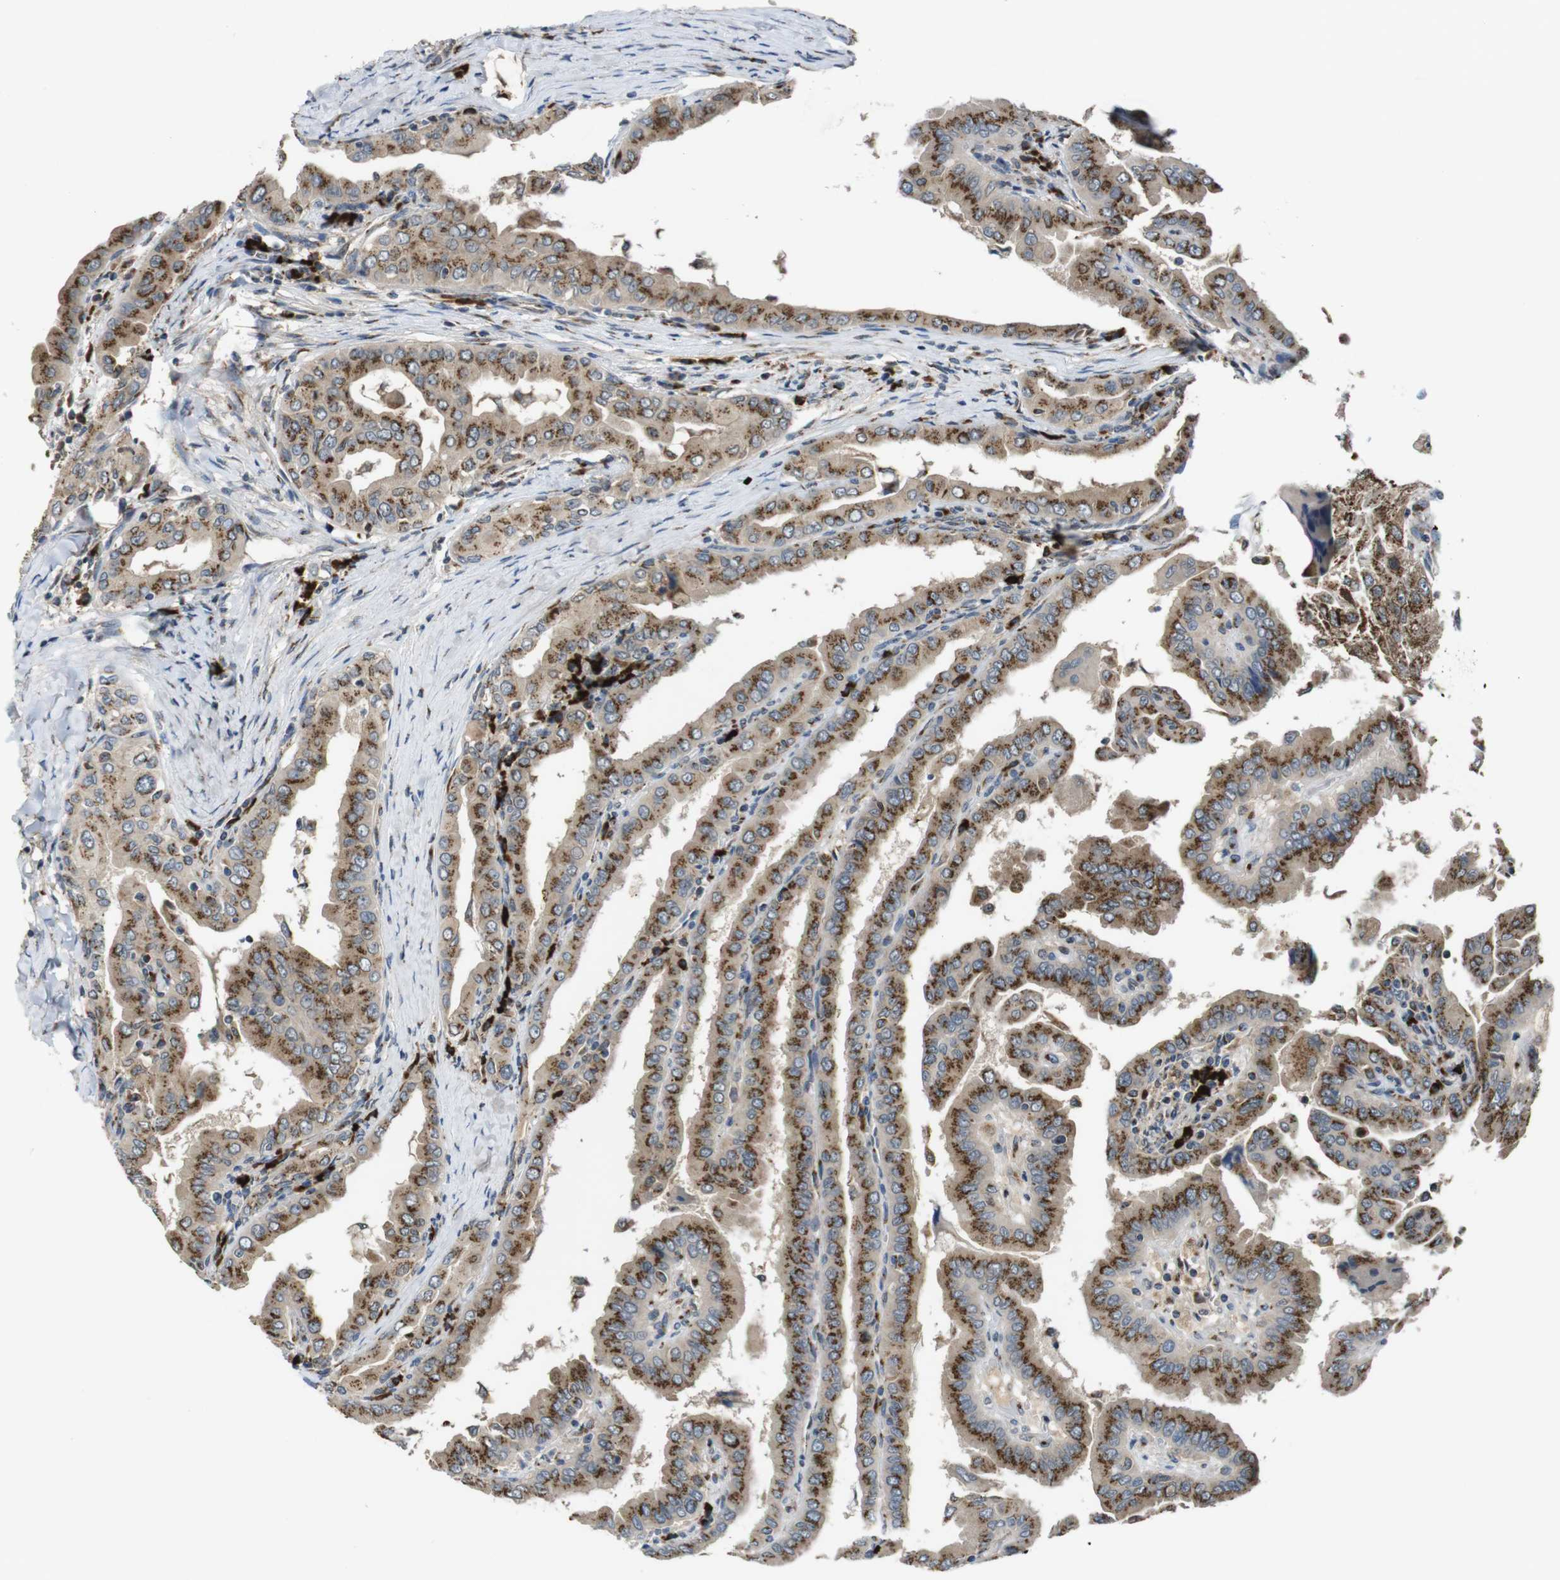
{"staining": {"intensity": "moderate", "quantity": ">75%", "location": "cytoplasmic/membranous"}, "tissue": "thyroid cancer", "cell_type": "Tumor cells", "image_type": "cancer", "snomed": [{"axis": "morphology", "description": "Papillary adenocarcinoma, NOS"}, {"axis": "topography", "description": "Thyroid gland"}], "caption": "Approximately >75% of tumor cells in human thyroid cancer (papillary adenocarcinoma) display moderate cytoplasmic/membranous protein staining as visualized by brown immunohistochemical staining.", "gene": "ZFPL1", "patient": {"sex": "male", "age": 33}}